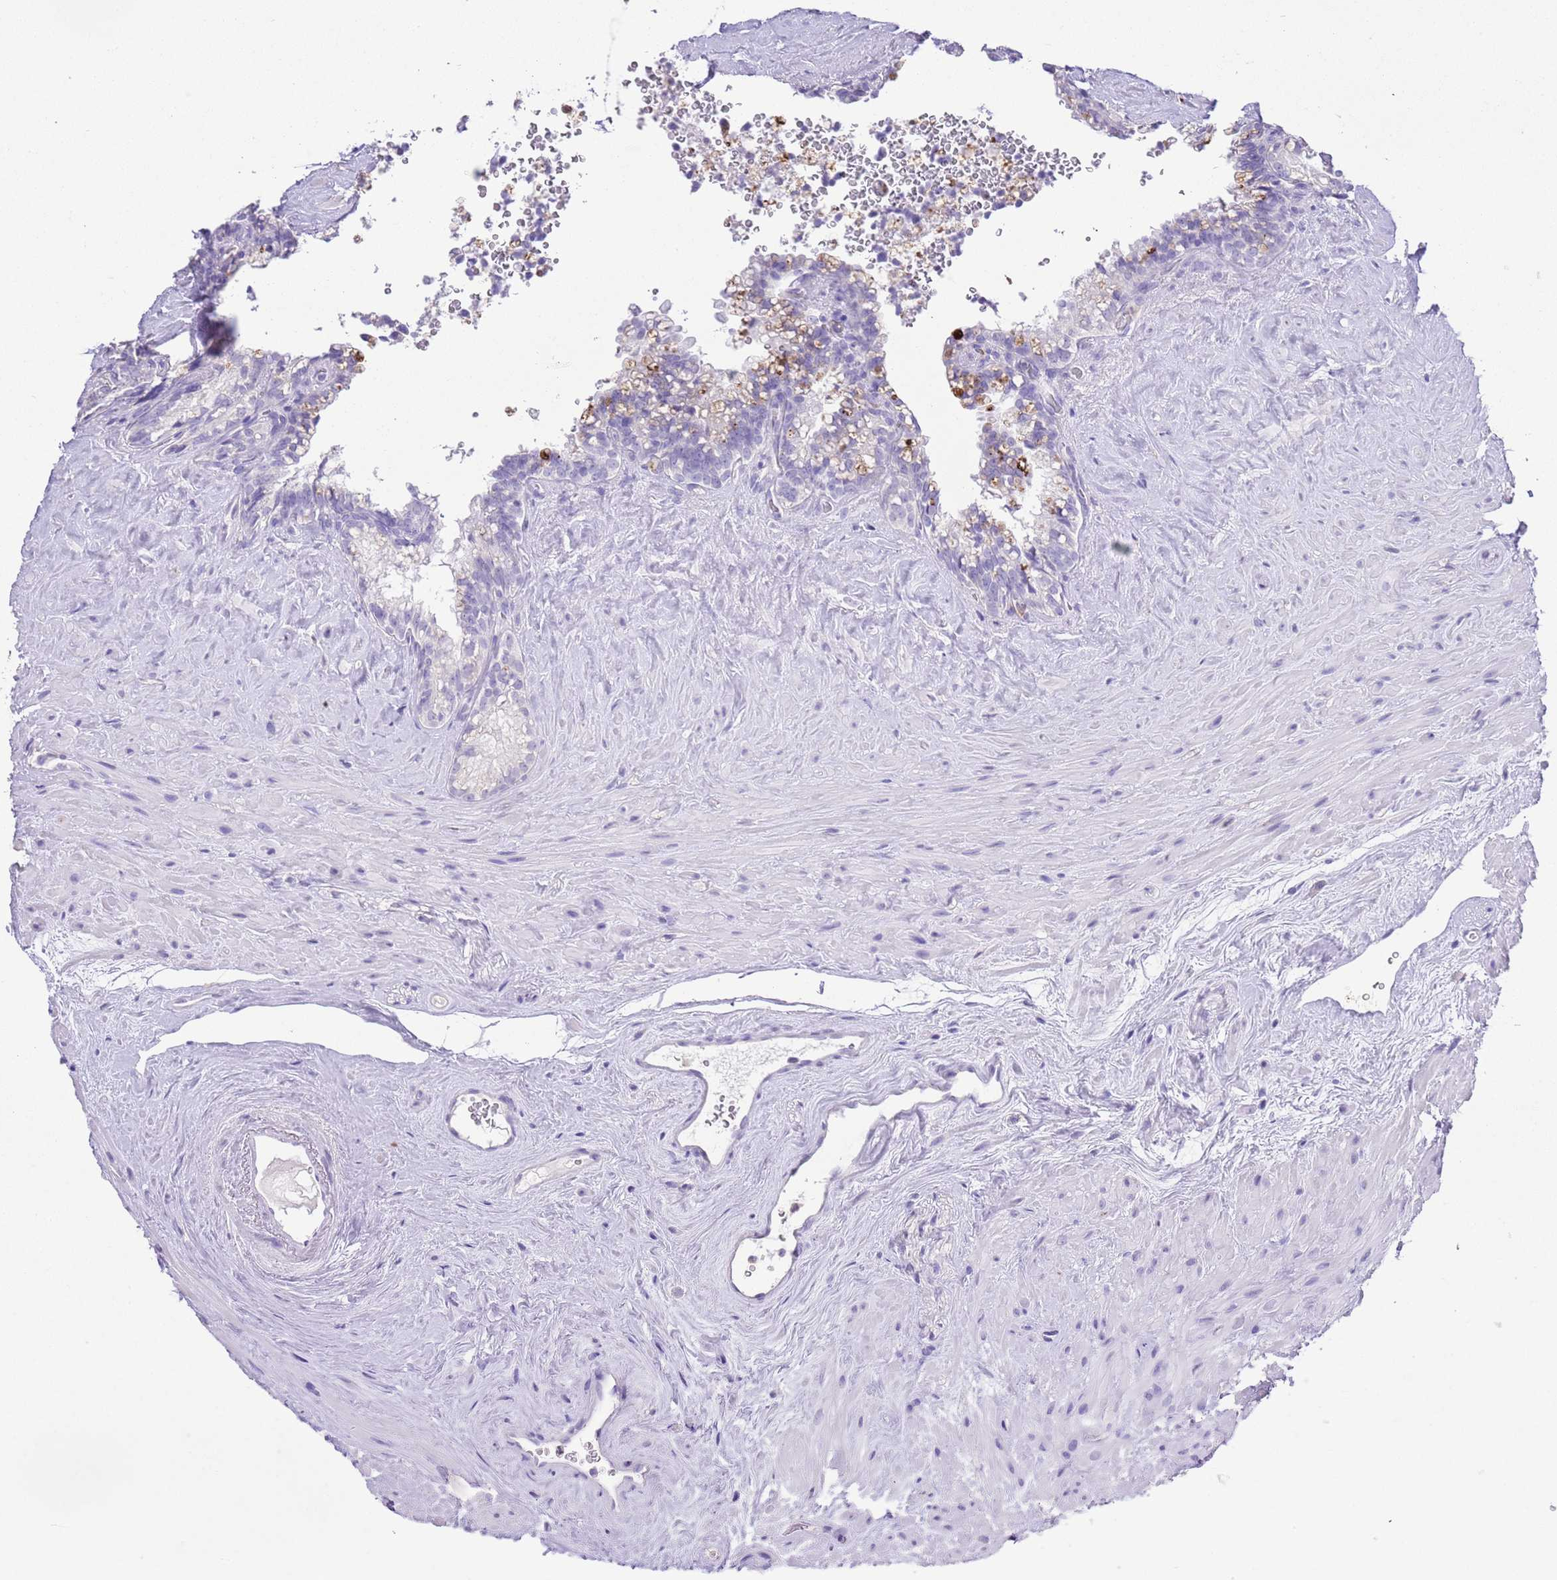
{"staining": {"intensity": "moderate", "quantity": "<25%", "location": "cytoplasmic/membranous"}, "tissue": "seminal vesicle", "cell_type": "Glandular cells", "image_type": "normal", "snomed": [{"axis": "morphology", "description": "Normal tissue, NOS"}, {"axis": "topography", "description": "Prostate"}, {"axis": "topography", "description": "Seminal veicle"}], "caption": "Immunohistochemistry (DAB) staining of benign seminal vesicle displays moderate cytoplasmic/membranous protein staining in about <25% of glandular cells.", "gene": "OR2Z1", "patient": {"sex": "male", "age": 79}}